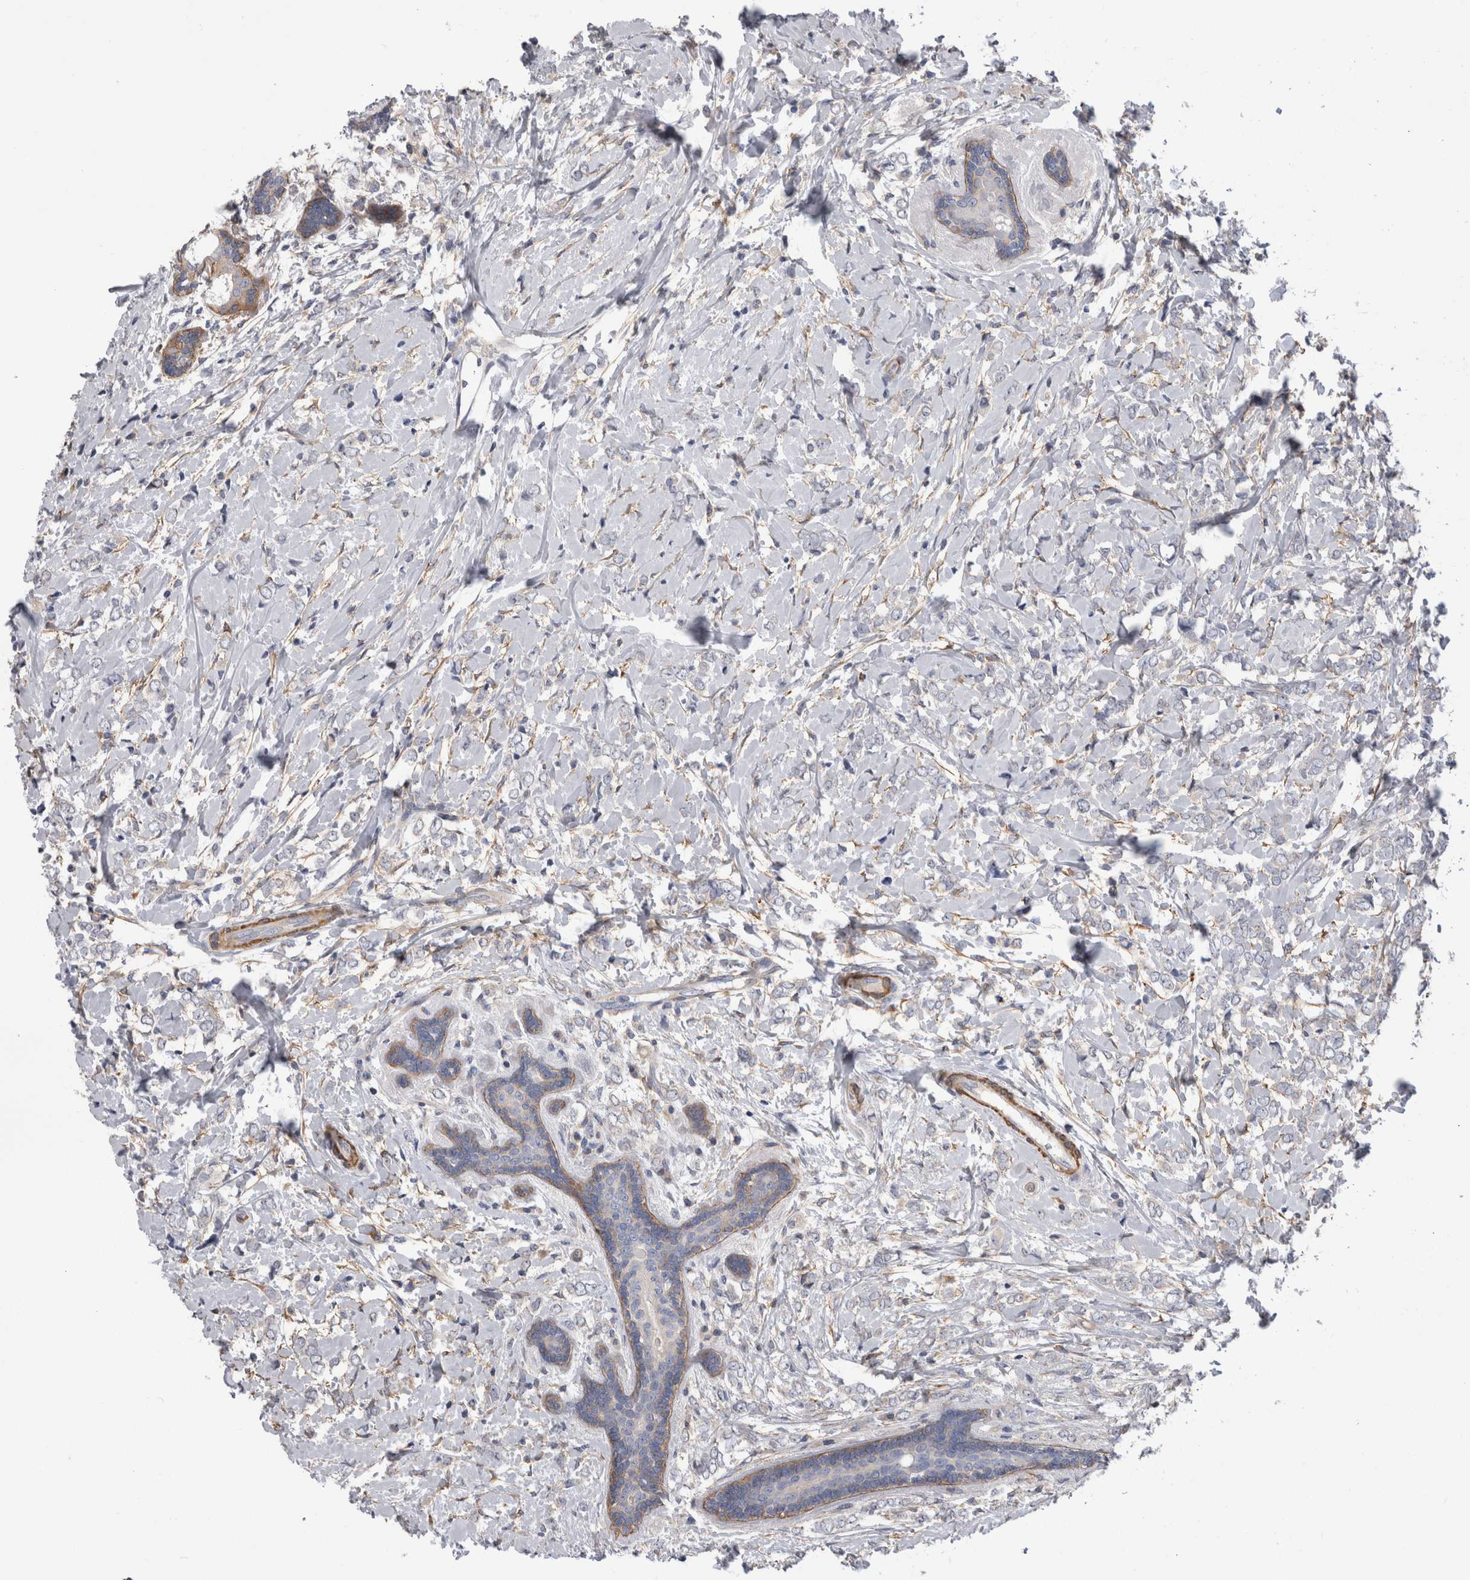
{"staining": {"intensity": "negative", "quantity": "none", "location": "none"}, "tissue": "breast cancer", "cell_type": "Tumor cells", "image_type": "cancer", "snomed": [{"axis": "morphology", "description": "Normal tissue, NOS"}, {"axis": "morphology", "description": "Lobular carcinoma"}, {"axis": "topography", "description": "Breast"}], "caption": "An image of breast cancer stained for a protein displays no brown staining in tumor cells.", "gene": "EPRS1", "patient": {"sex": "female", "age": 47}}